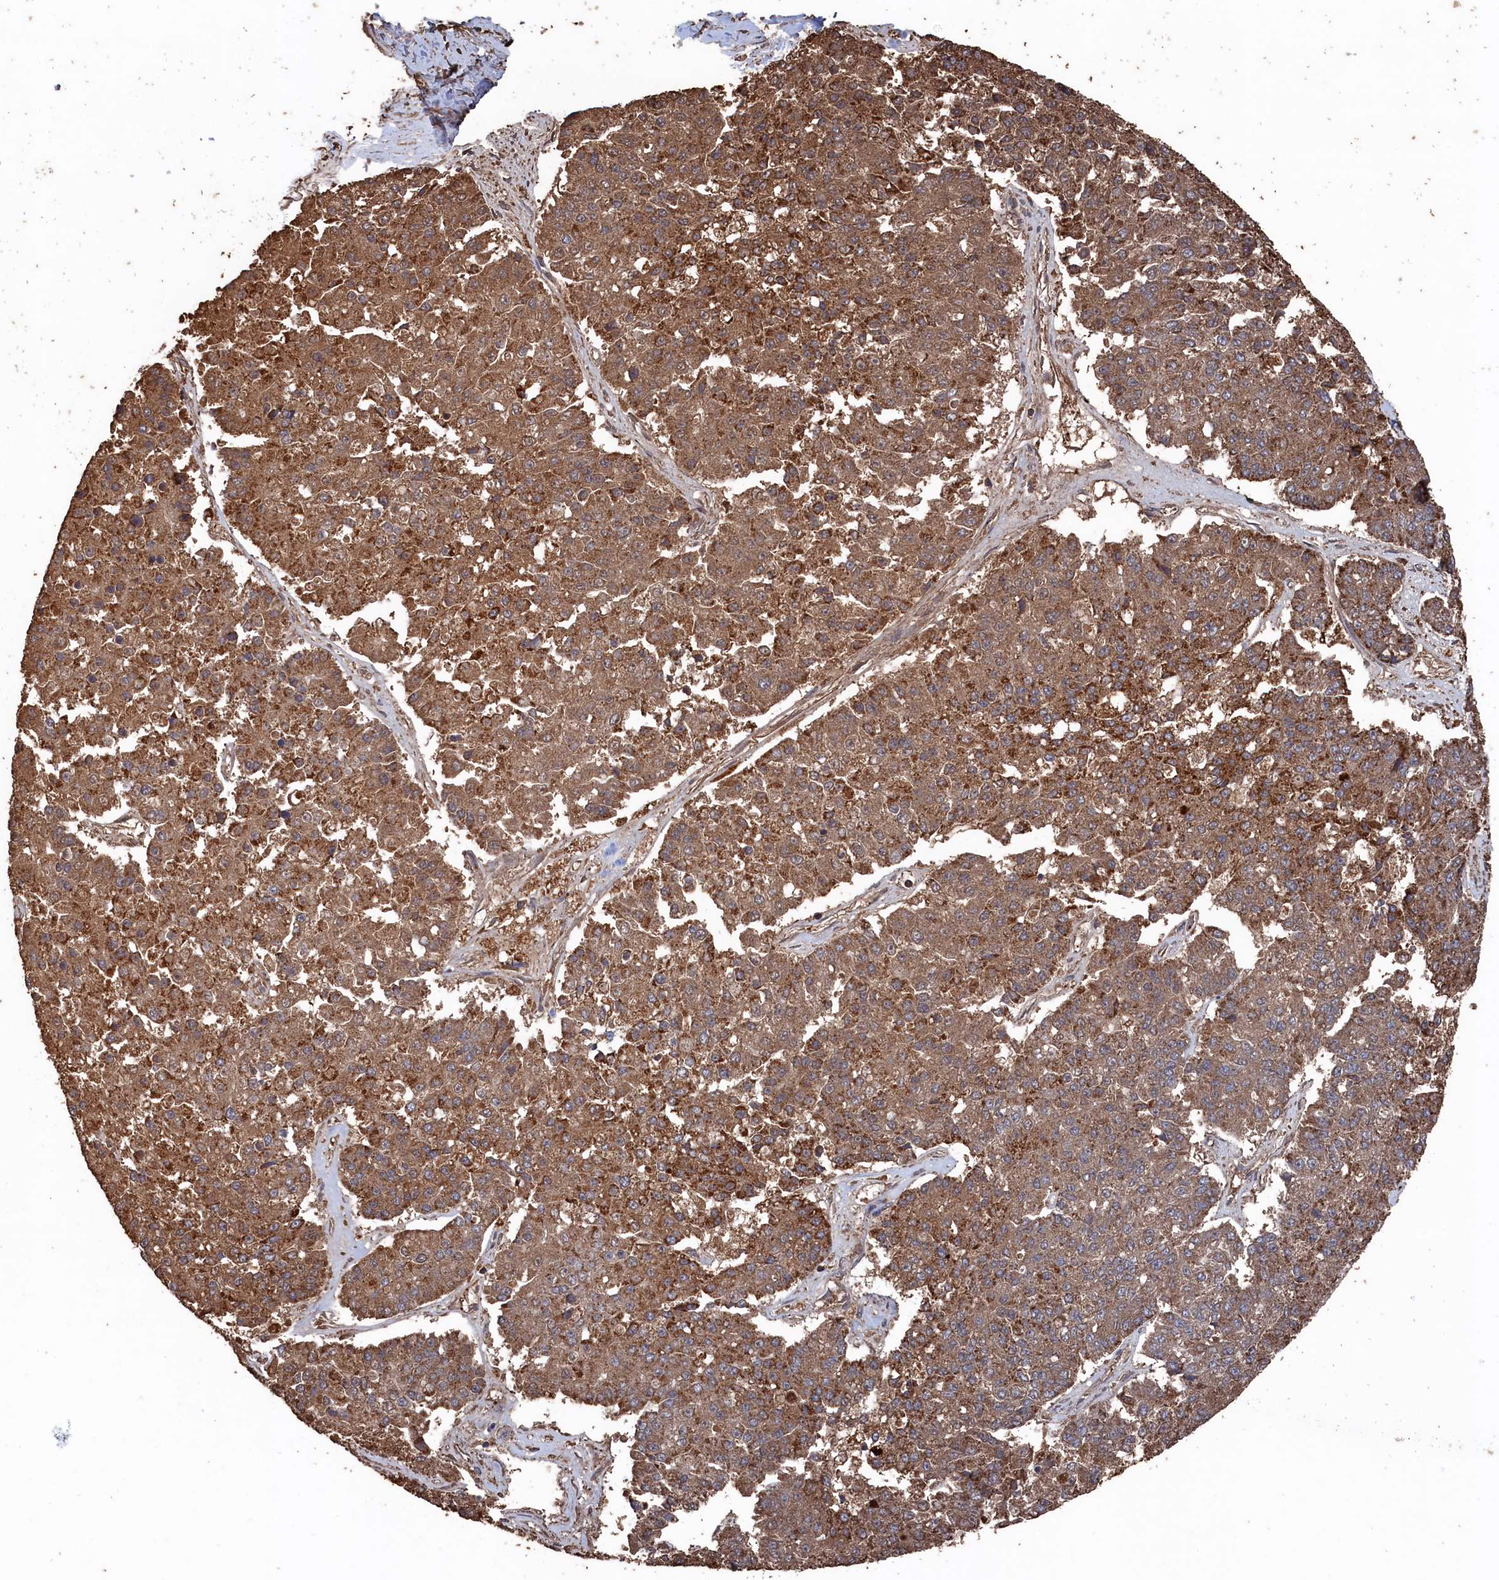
{"staining": {"intensity": "moderate", "quantity": ">75%", "location": "cytoplasmic/membranous"}, "tissue": "pancreatic cancer", "cell_type": "Tumor cells", "image_type": "cancer", "snomed": [{"axis": "morphology", "description": "Adenocarcinoma, NOS"}, {"axis": "topography", "description": "Pancreas"}], "caption": "This histopathology image exhibits immunohistochemistry staining of pancreatic cancer (adenocarcinoma), with medium moderate cytoplasmic/membranous positivity in approximately >75% of tumor cells.", "gene": "SNX33", "patient": {"sex": "male", "age": 50}}